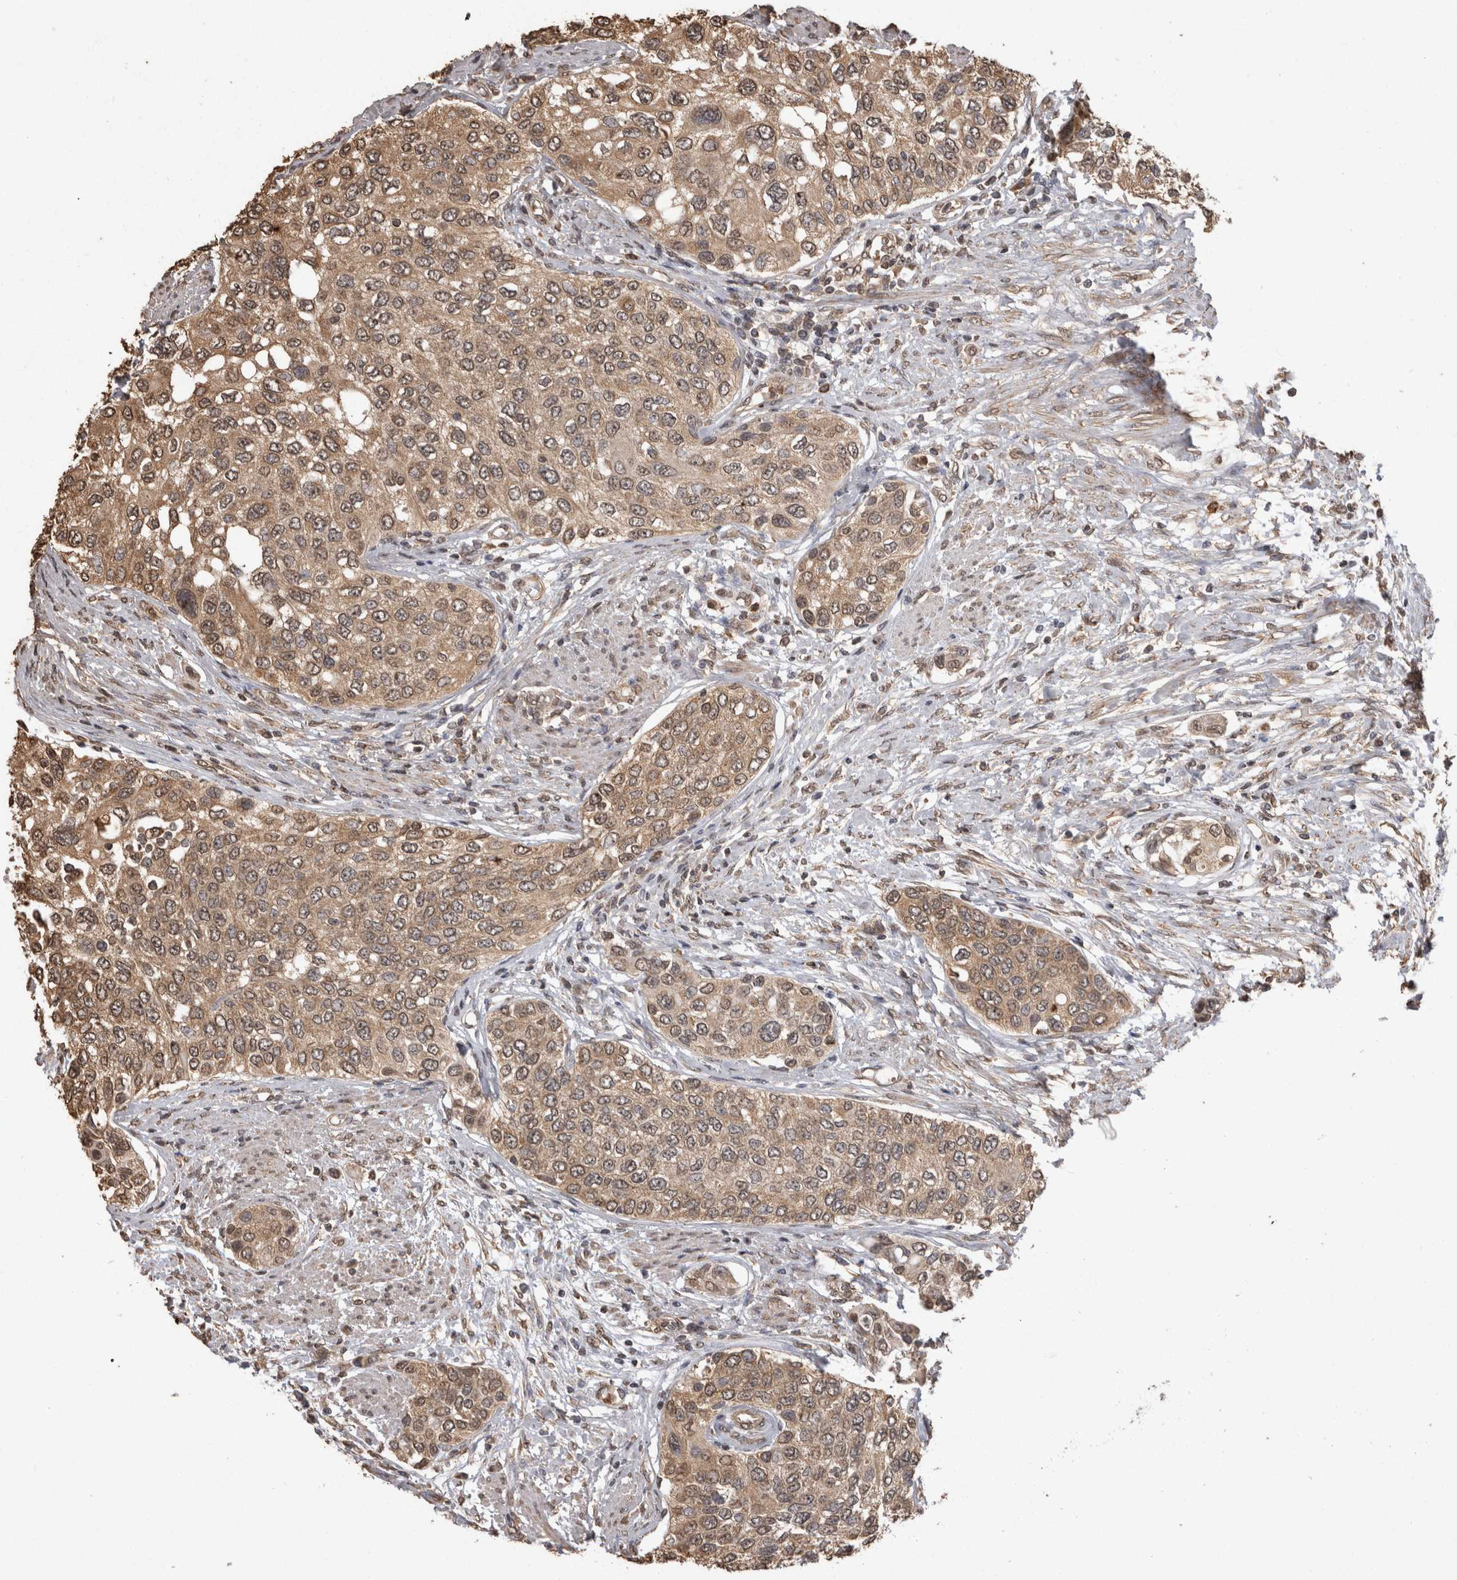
{"staining": {"intensity": "moderate", "quantity": ">75%", "location": "cytoplasmic/membranous"}, "tissue": "urothelial cancer", "cell_type": "Tumor cells", "image_type": "cancer", "snomed": [{"axis": "morphology", "description": "Urothelial carcinoma, High grade"}, {"axis": "topography", "description": "Urinary bladder"}], "caption": "High-grade urothelial carcinoma tissue exhibits moderate cytoplasmic/membranous expression in approximately >75% of tumor cells", "gene": "SOCS5", "patient": {"sex": "female", "age": 56}}